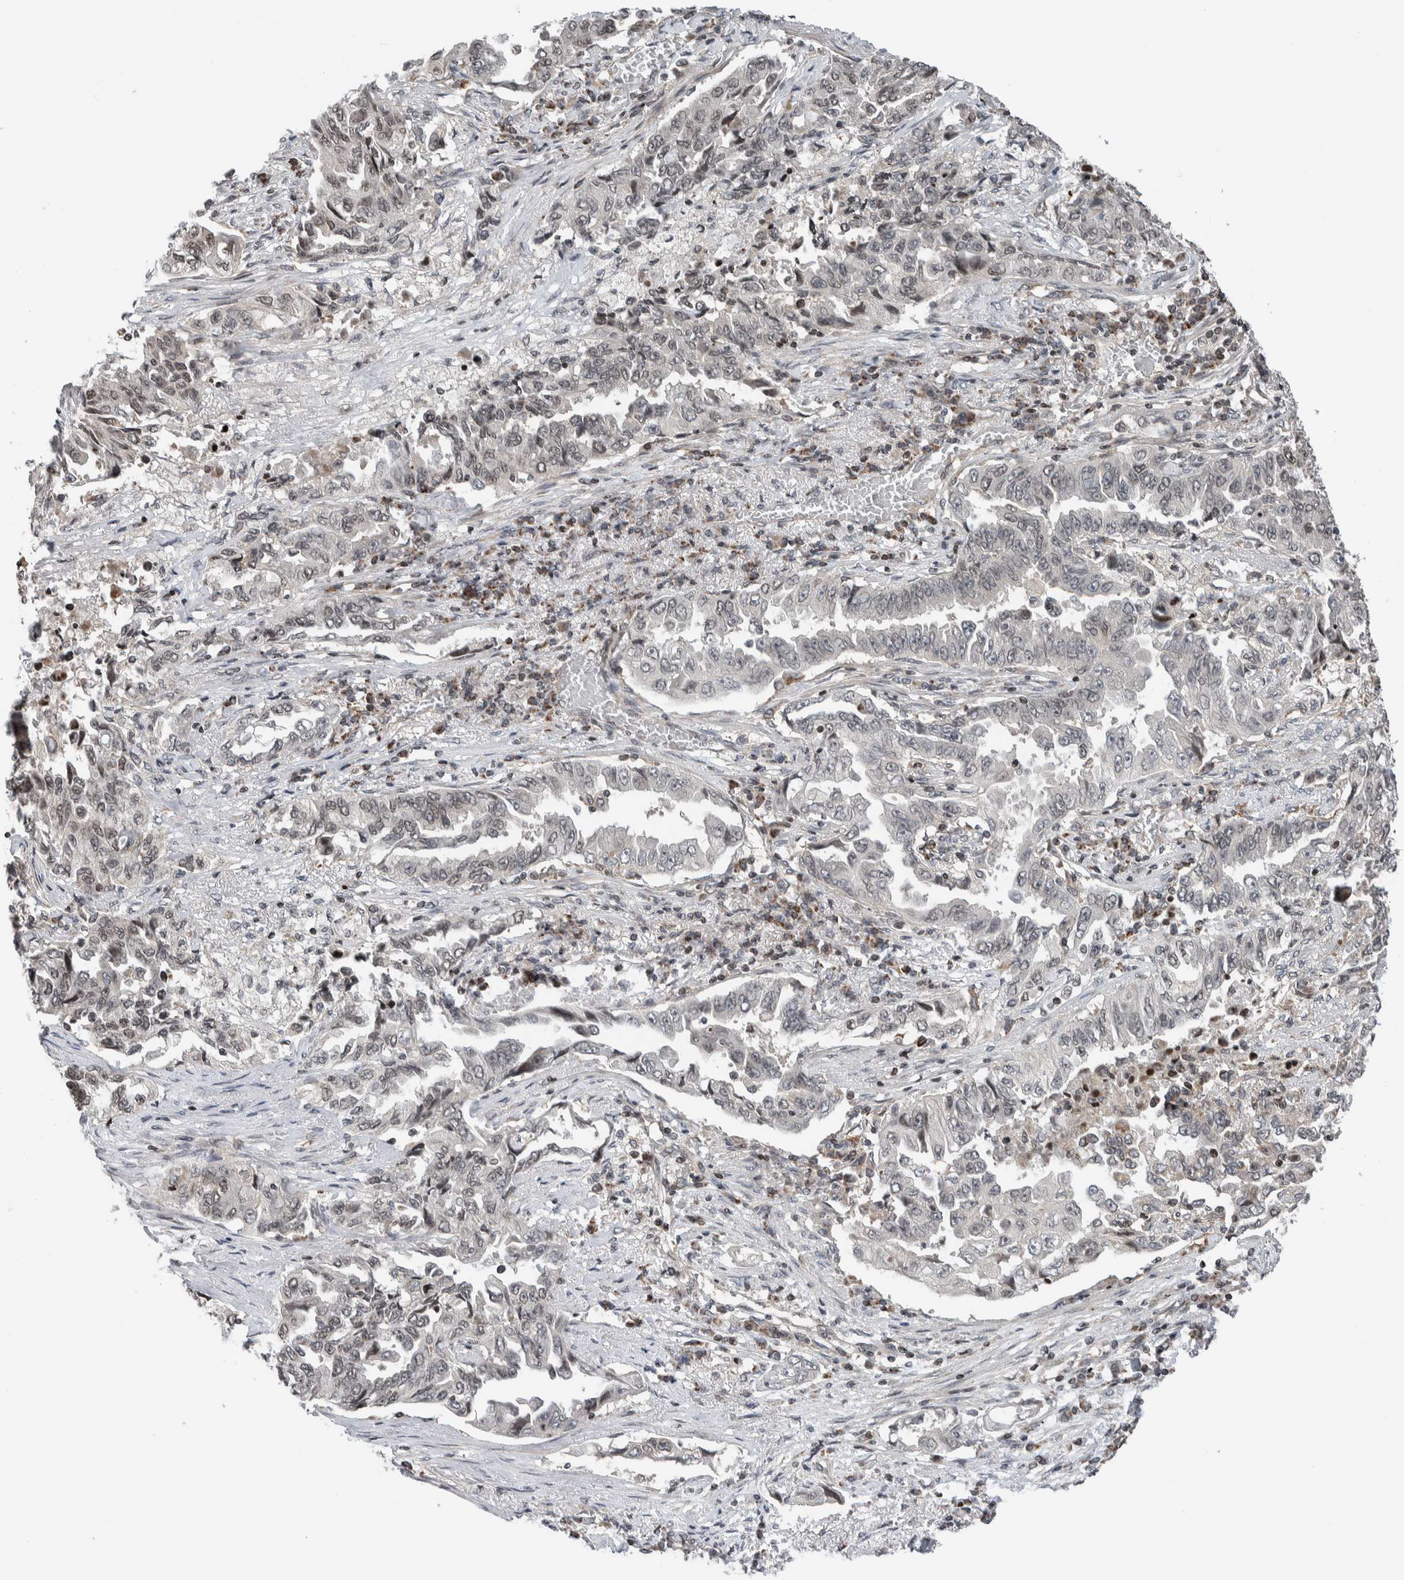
{"staining": {"intensity": "weak", "quantity": "25%-75%", "location": "nuclear"}, "tissue": "lung cancer", "cell_type": "Tumor cells", "image_type": "cancer", "snomed": [{"axis": "morphology", "description": "Adenocarcinoma, NOS"}, {"axis": "topography", "description": "Lung"}], "caption": "Lung cancer stained with a protein marker displays weak staining in tumor cells.", "gene": "NPLOC4", "patient": {"sex": "female", "age": 51}}